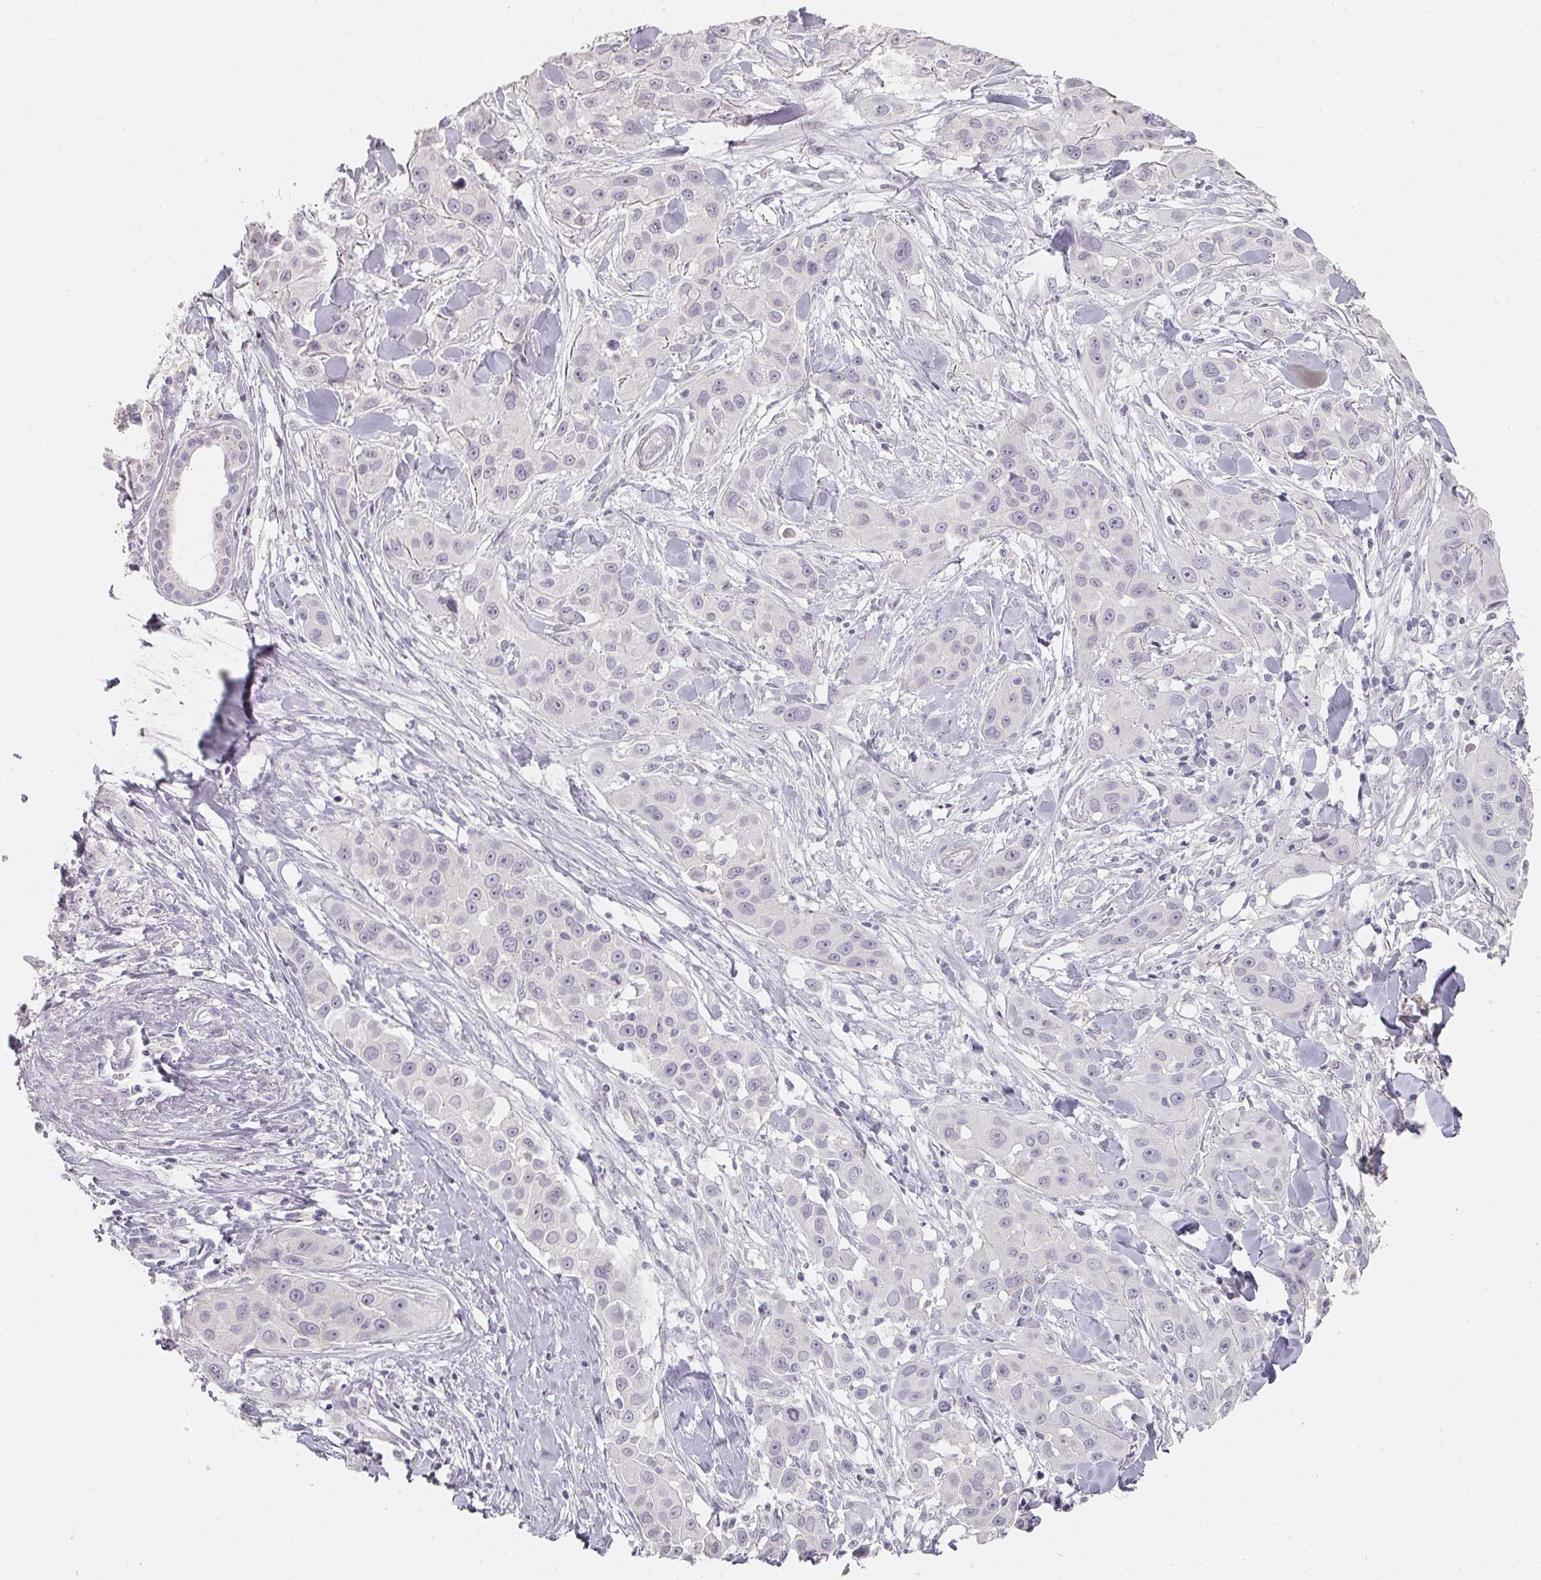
{"staining": {"intensity": "negative", "quantity": "none", "location": "none"}, "tissue": "skin cancer", "cell_type": "Tumor cells", "image_type": "cancer", "snomed": [{"axis": "morphology", "description": "Squamous cell carcinoma, NOS"}, {"axis": "topography", "description": "Skin"}], "caption": "Protein analysis of skin cancer displays no significant staining in tumor cells. Nuclei are stained in blue.", "gene": "SHISA2", "patient": {"sex": "male", "age": 63}}